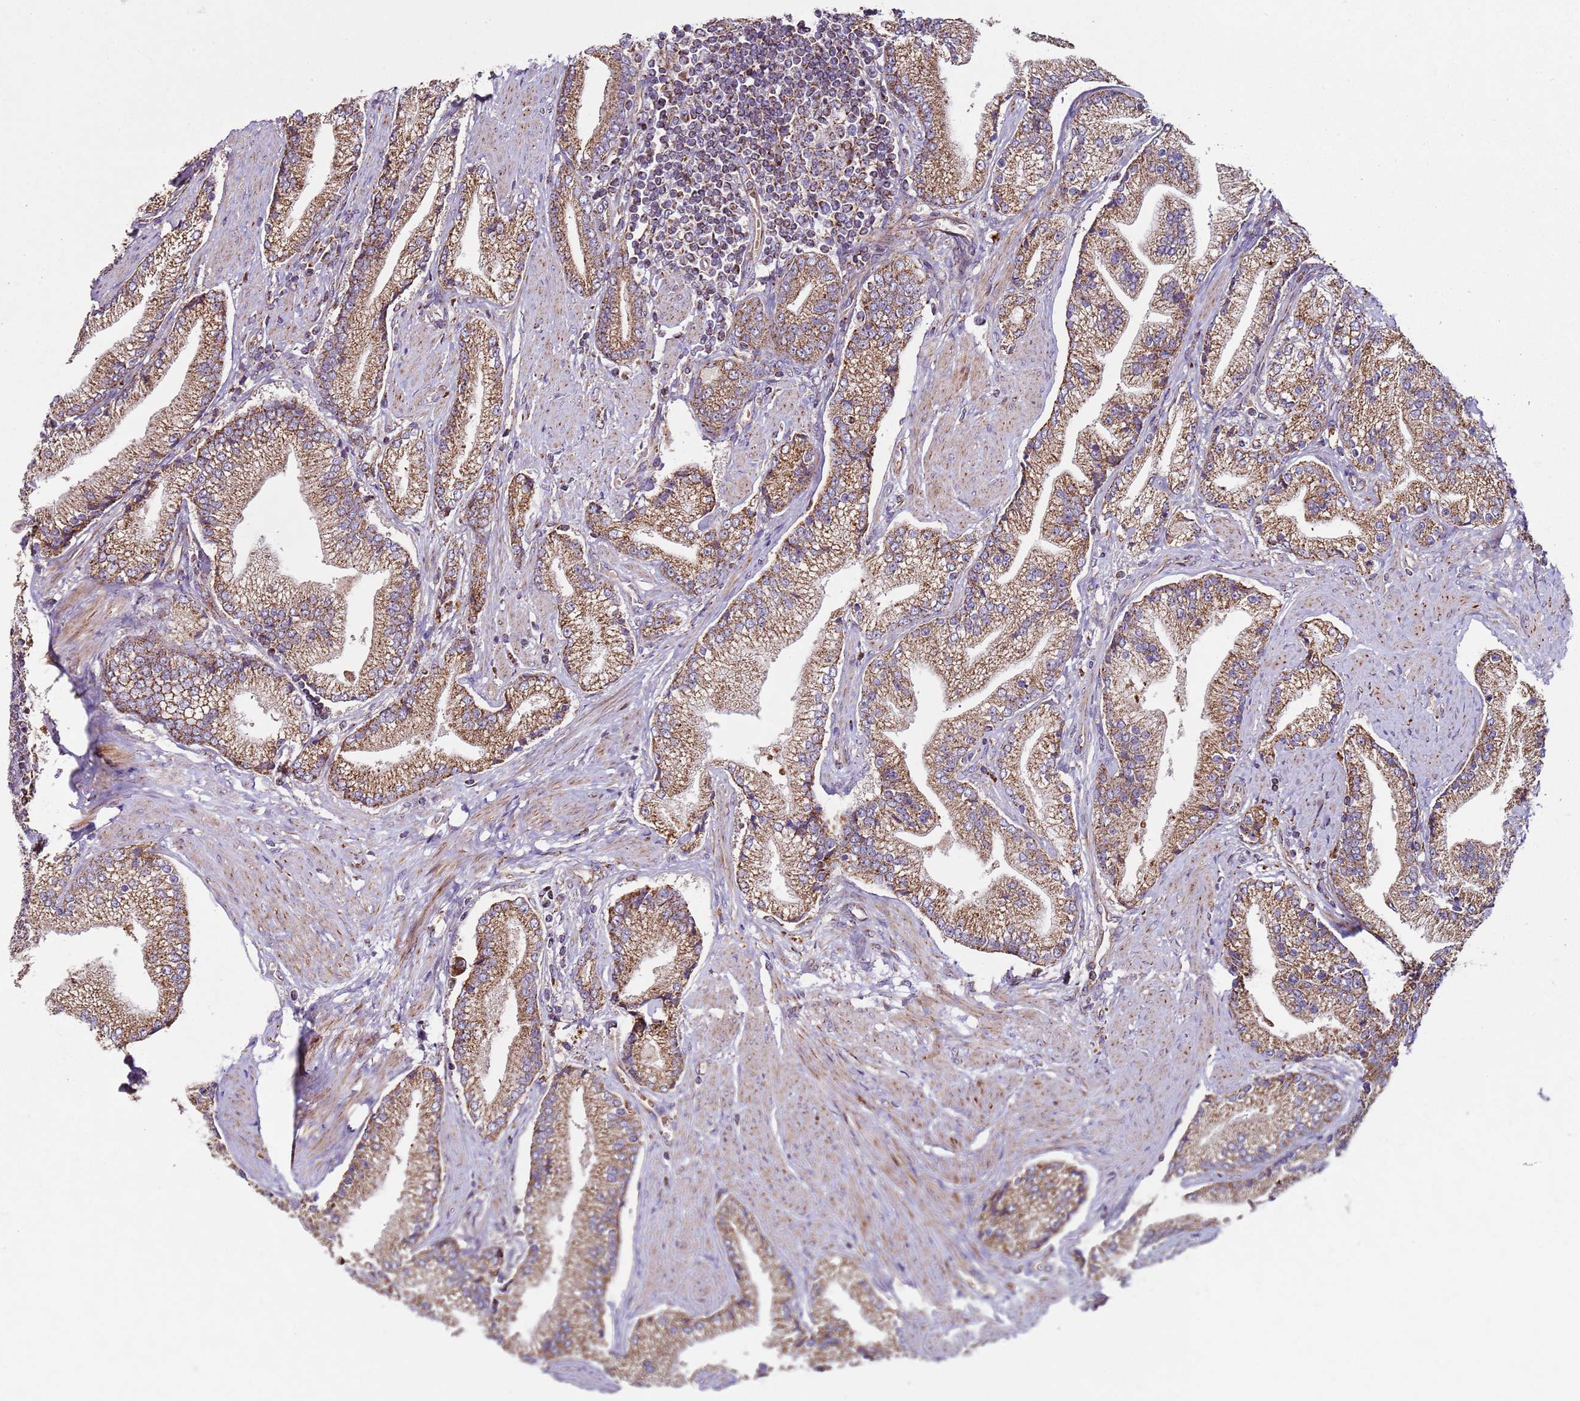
{"staining": {"intensity": "moderate", "quantity": ">75%", "location": "cytoplasmic/membranous"}, "tissue": "prostate cancer", "cell_type": "Tumor cells", "image_type": "cancer", "snomed": [{"axis": "morphology", "description": "Adenocarcinoma, High grade"}, {"axis": "topography", "description": "Prostate"}], "caption": "There is medium levels of moderate cytoplasmic/membranous positivity in tumor cells of adenocarcinoma (high-grade) (prostate), as demonstrated by immunohistochemical staining (brown color).", "gene": "FBXO33", "patient": {"sex": "male", "age": 67}}